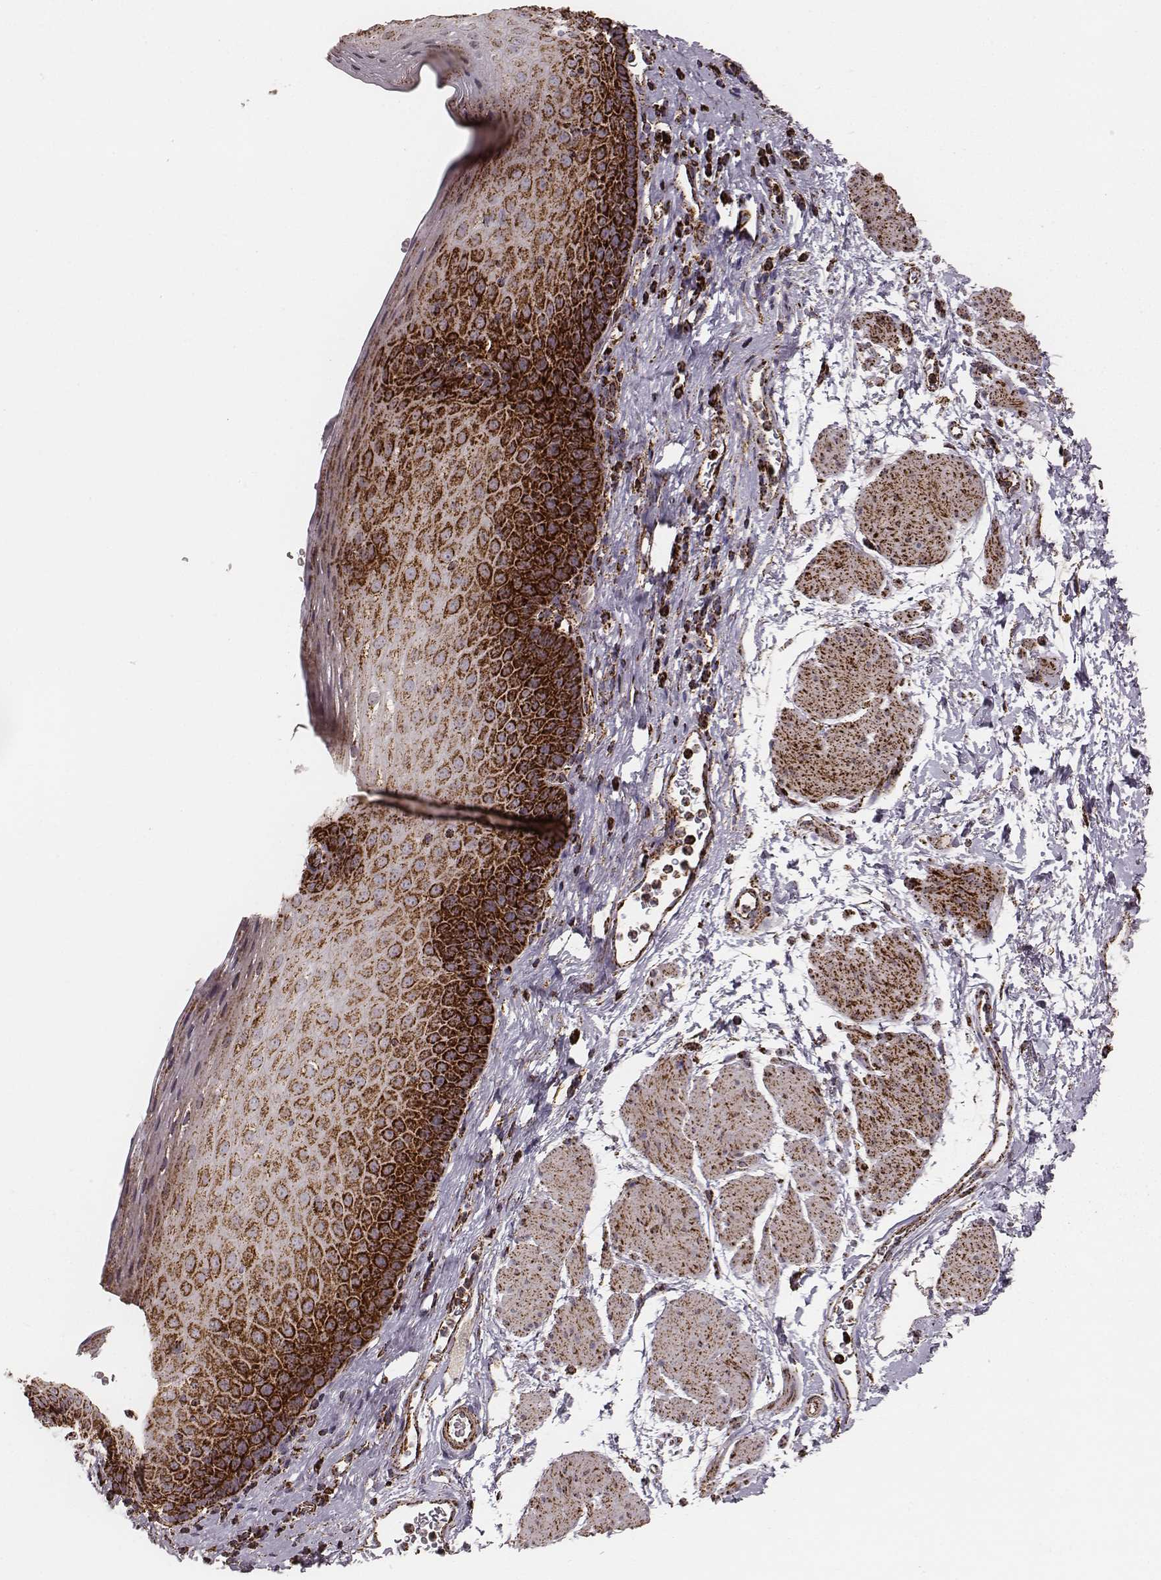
{"staining": {"intensity": "strong", "quantity": ">75%", "location": "cytoplasmic/membranous"}, "tissue": "esophagus", "cell_type": "Squamous epithelial cells", "image_type": "normal", "snomed": [{"axis": "morphology", "description": "Normal tissue, NOS"}, {"axis": "topography", "description": "Esophagus"}], "caption": "Immunohistochemical staining of benign human esophagus demonstrates high levels of strong cytoplasmic/membranous expression in about >75% of squamous epithelial cells.", "gene": "TUFM", "patient": {"sex": "female", "age": 64}}